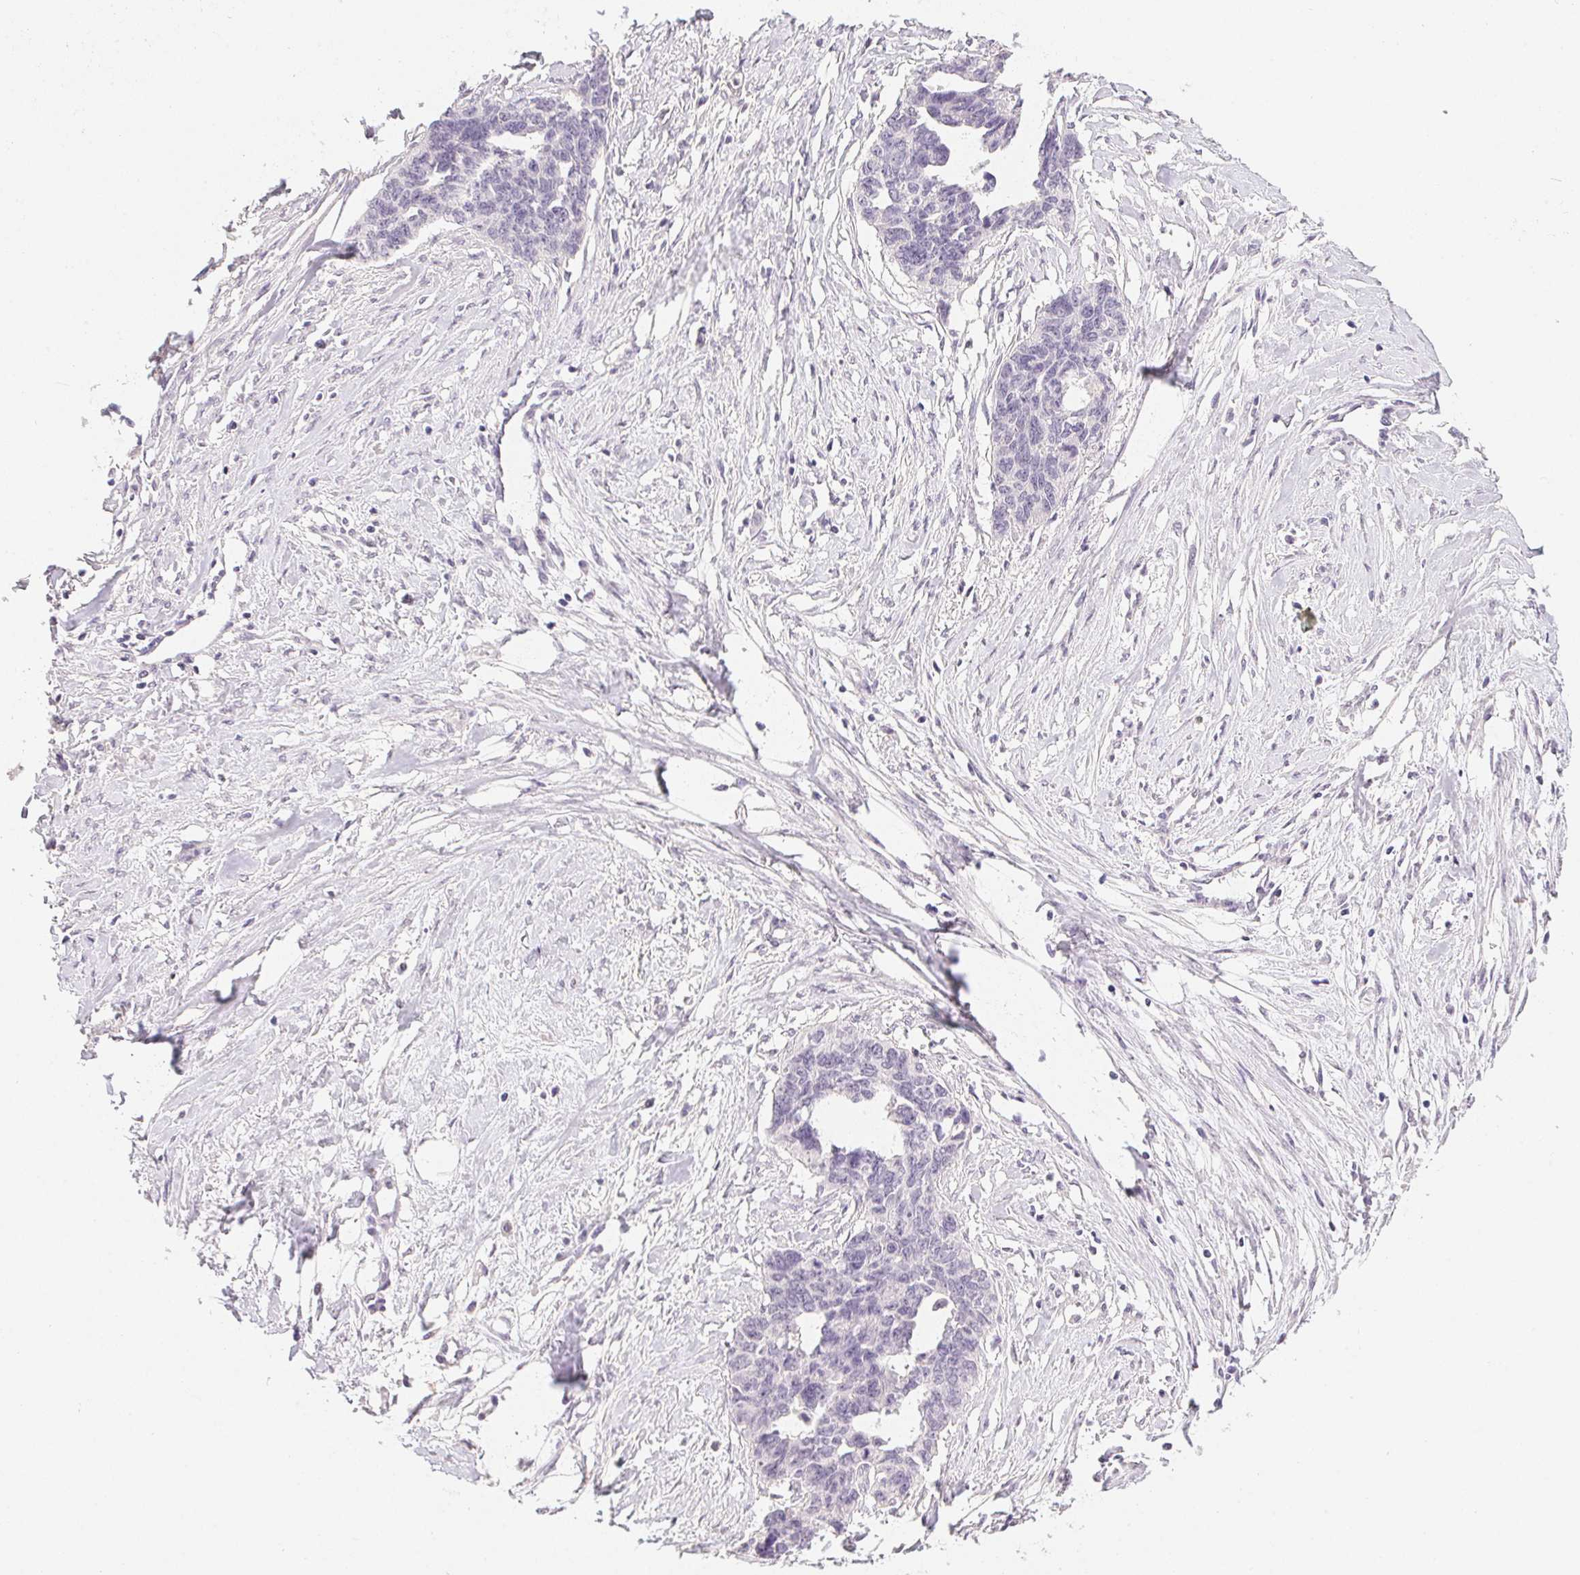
{"staining": {"intensity": "negative", "quantity": "none", "location": "none"}, "tissue": "ovarian cancer", "cell_type": "Tumor cells", "image_type": "cancer", "snomed": [{"axis": "morphology", "description": "Cystadenocarcinoma, serous, NOS"}, {"axis": "topography", "description": "Ovary"}], "caption": "Tumor cells are negative for brown protein staining in serous cystadenocarcinoma (ovarian).", "gene": "PPY", "patient": {"sex": "female", "age": 69}}